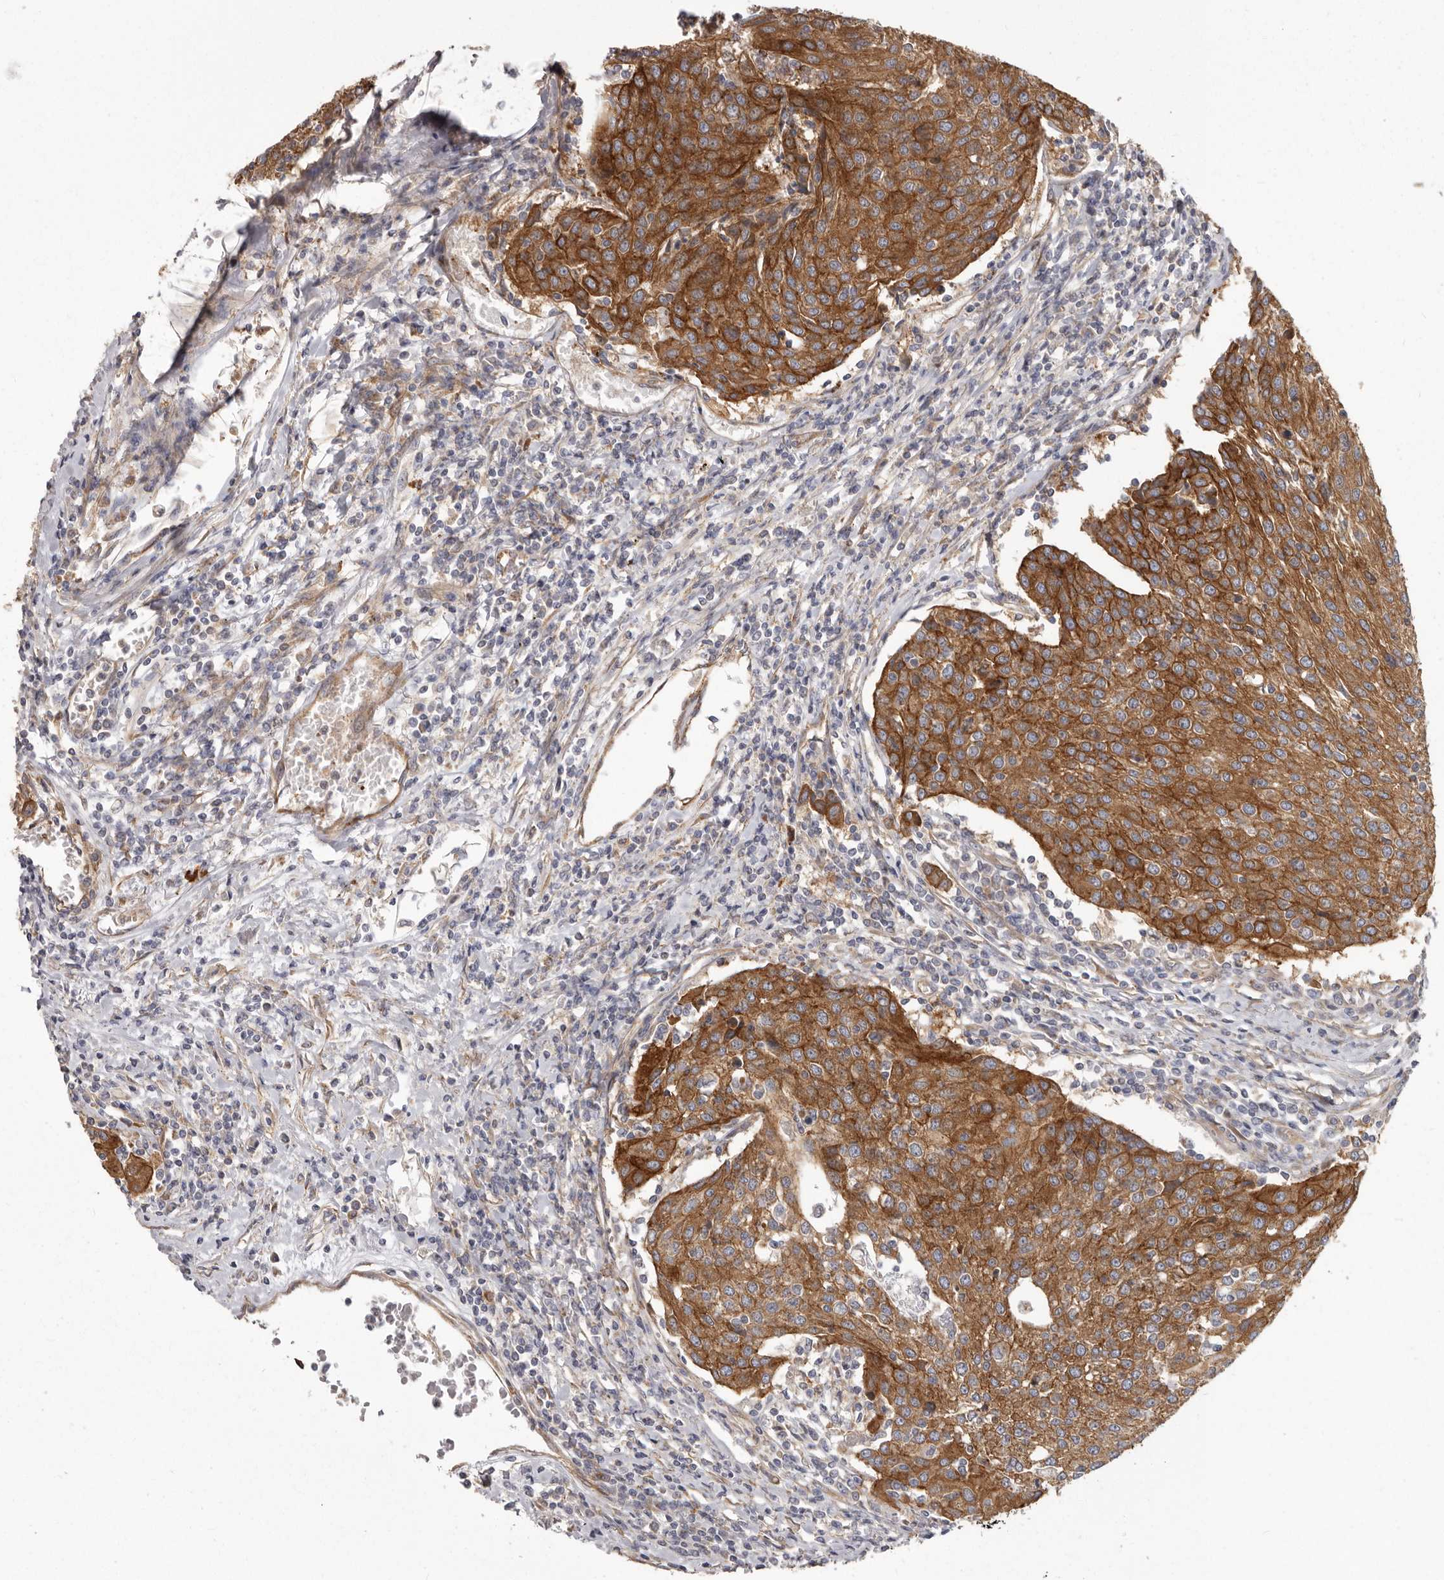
{"staining": {"intensity": "strong", "quantity": ">75%", "location": "cytoplasmic/membranous"}, "tissue": "urothelial cancer", "cell_type": "Tumor cells", "image_type": "cancer", "snomed": [{"axis": "morphology", "description": "Urothelial carcinoma, High grade"}, {"axis": "topography", "description": "Urinary bladder"}], "caption": "A photomicrograph showing strong cytoplasmic/membranous expression in about >75% of tumor cells in urothelial cancer, as visualized by brown immunohistochemical staining.", "gene": "ENAH", "patient": {"sex": "female", "age": 85}}